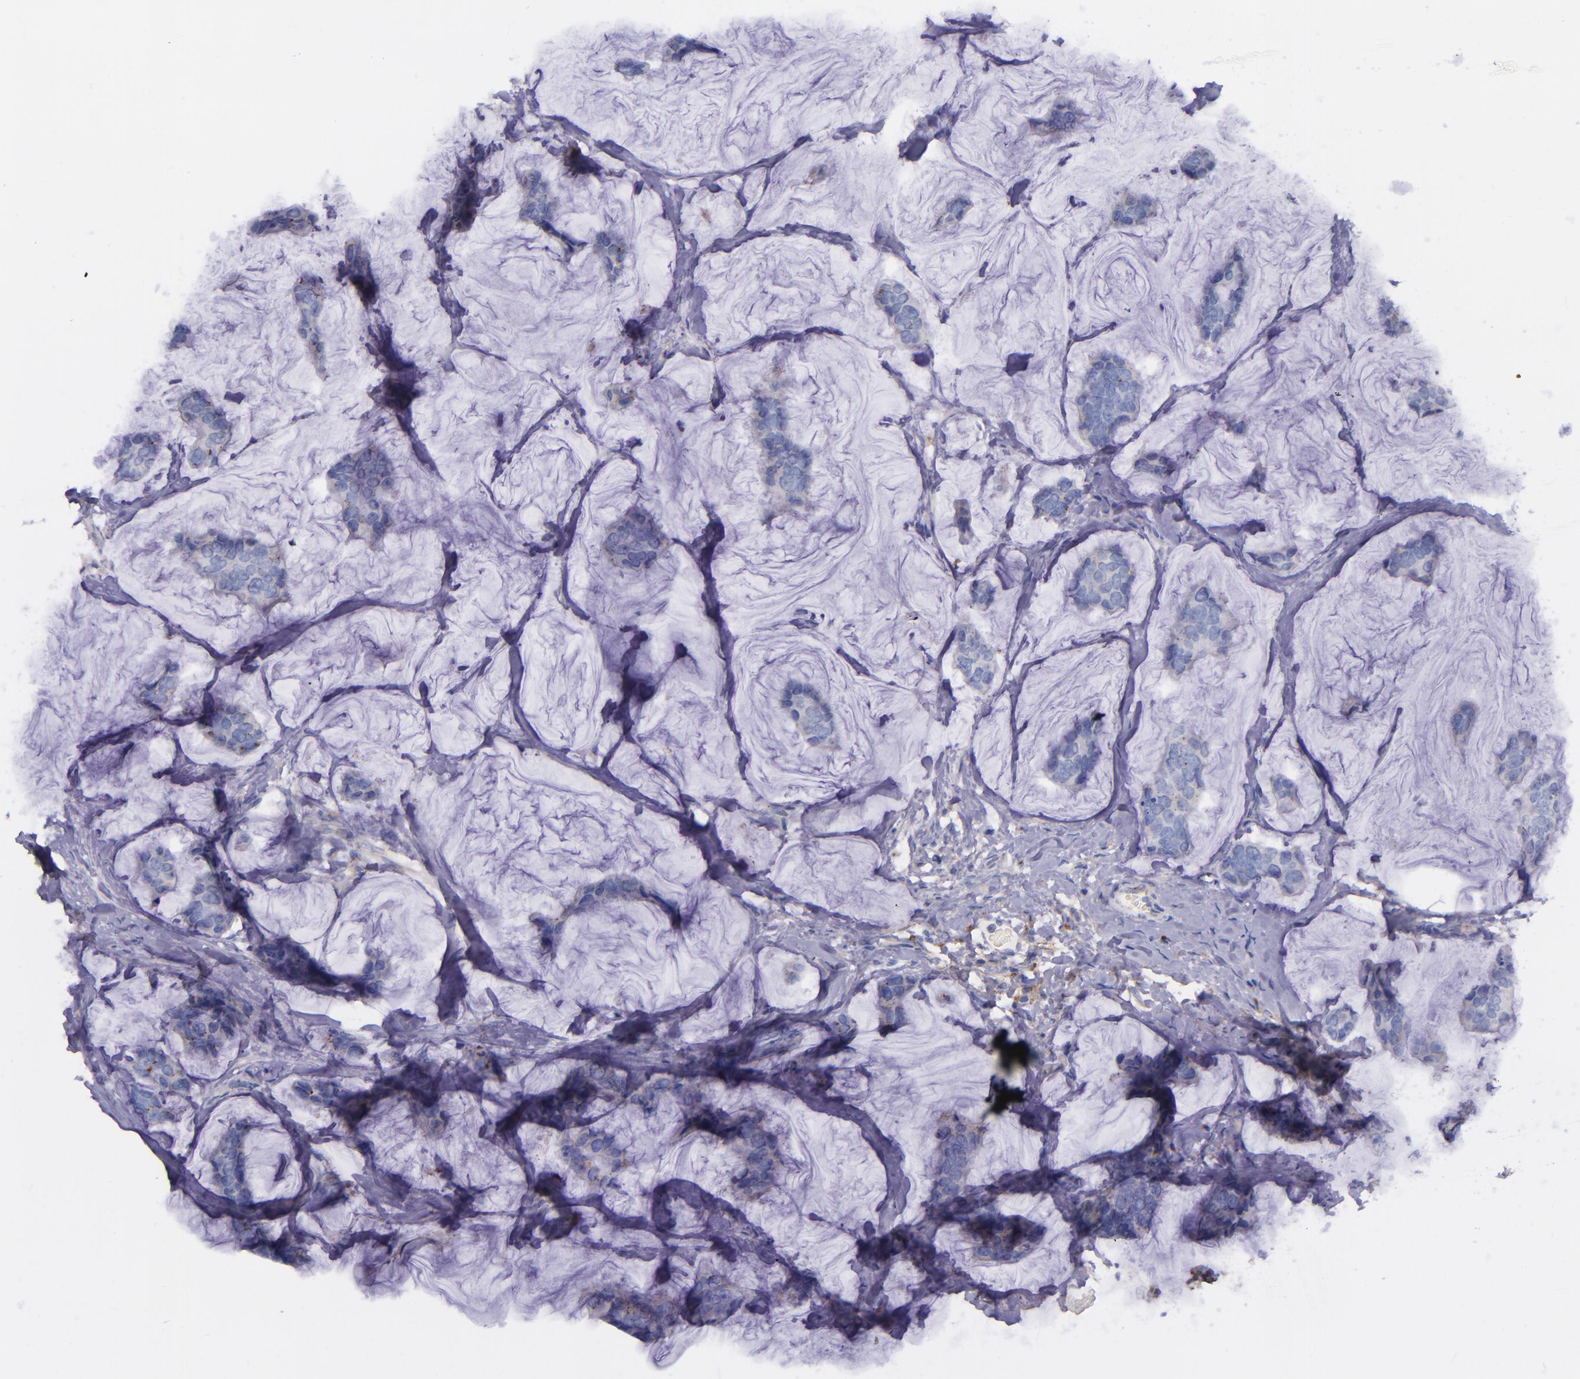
{"staining": {"intensity": "negative", "quantity": "none", "location": "none"}, "tissue": "breast cancer", "cell_type": "Tumor cells", "image_type": "cancer", "snomed": [{"axis": "morphology", "description": "Normal tissue, NOS"}, {"axis": "morphology", "description": "Duct carcinoma"}, {"axis": "topography", "description": "Breast"}], "caption": "An immunohistochemistry image of breast cancer is shown. There is no staining in tumor cells of breast cancer.", "gene": "IVL", "patient": {"sex": "female", "age": 50}}